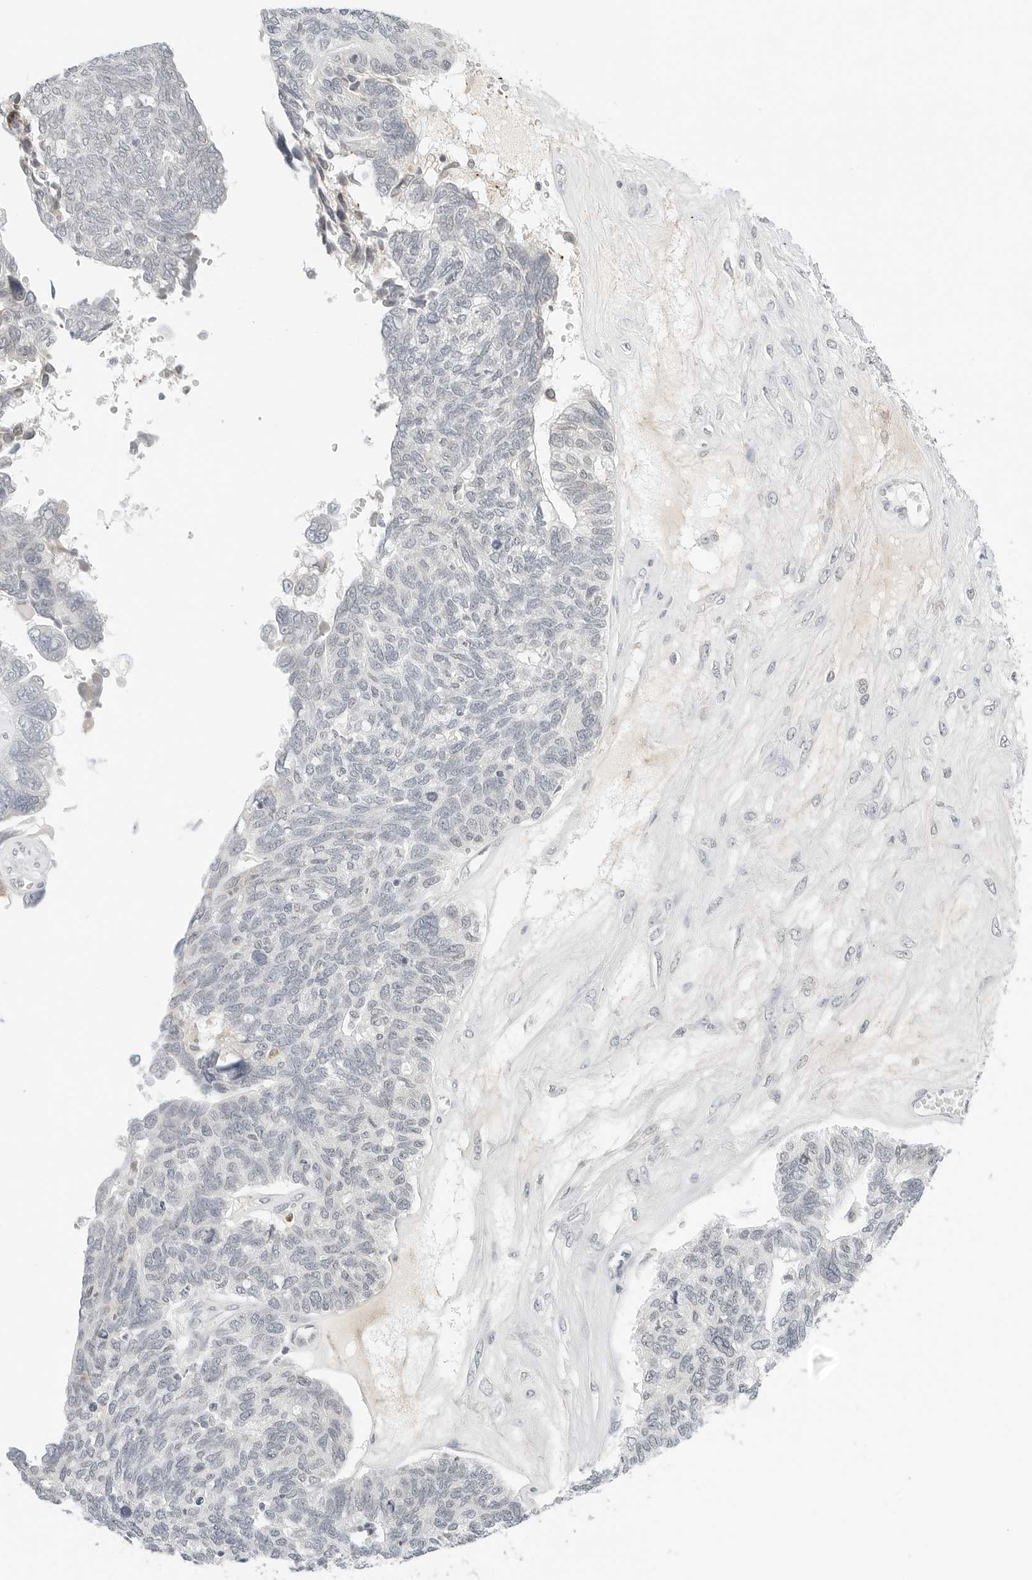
{"staining": {"intensity": "negative", "quantity": "none", "location": "none"}, "tissue": "ovarian cancer", "cell_type": "Tumor cells", "image_type": "cancer", "snomed": [{"axis": "morphology", "description": "Cystadenocarcinoma, serous, NOS"}, {"axis": "topography", "description": "Ovary"}], "caption": "Ovarian cancer (serous cystadenocarcinoma) was stained to show a protein in brown. There is no significant expression in tumor cells.", "gene": "NEO1", "patient": {"sex": "female", "age": 79}}